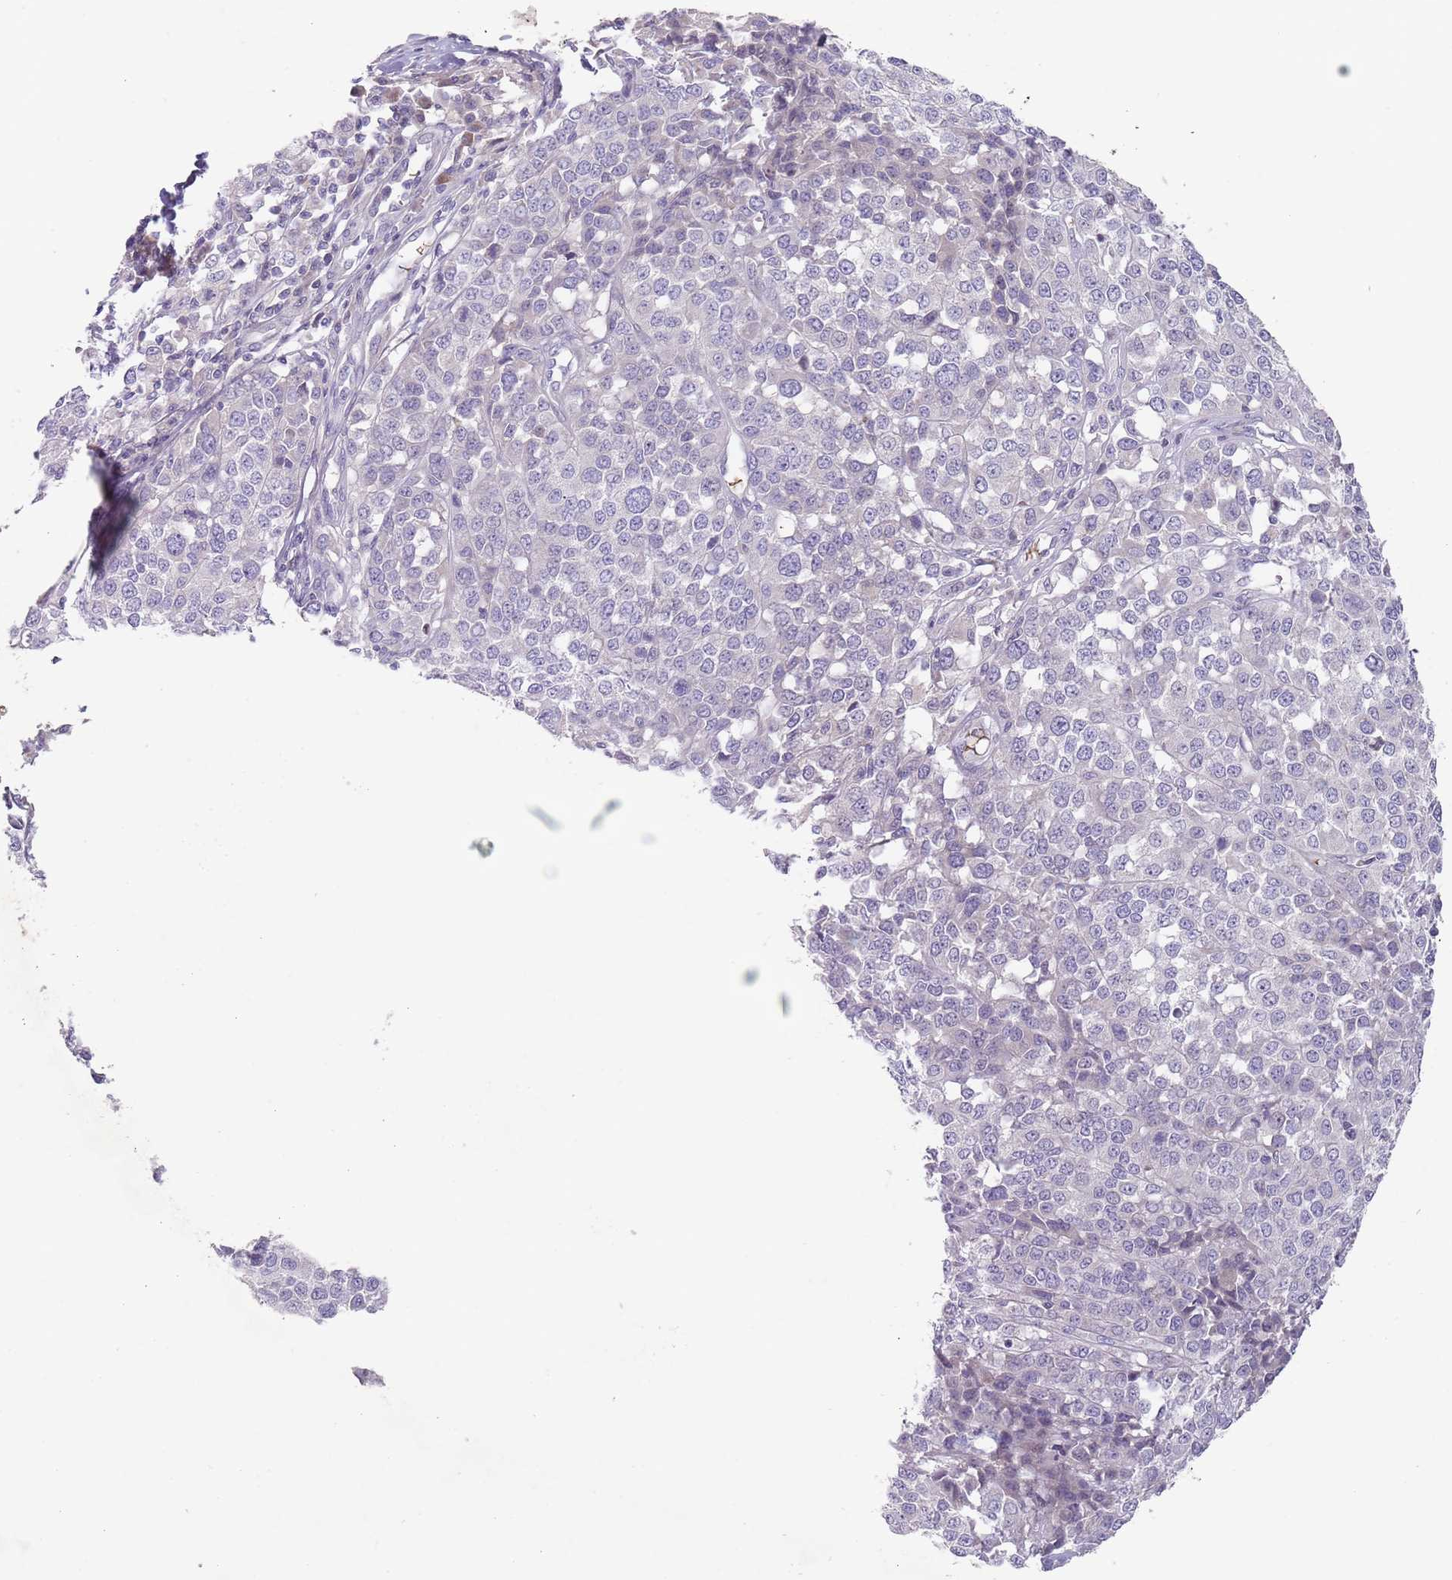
{"staining": {"intensity": "negative", "quantity": "none", "location": "none"}, "tissue": "melanoma", "cell_type": "Tumor cells", "image_type": "cancer", "snomed": [{"axis": "morphology", "description": "Malignant melanoma, Metastatic site"}, {"axis": "topography", "description": "Lymph node"}], "caption": "Immunohistochemical staining of melanoma demonstrates no significant positivity in tumor cells.", "gene": "PRAC1", "patient": {"sex": "male", "age": 44}}